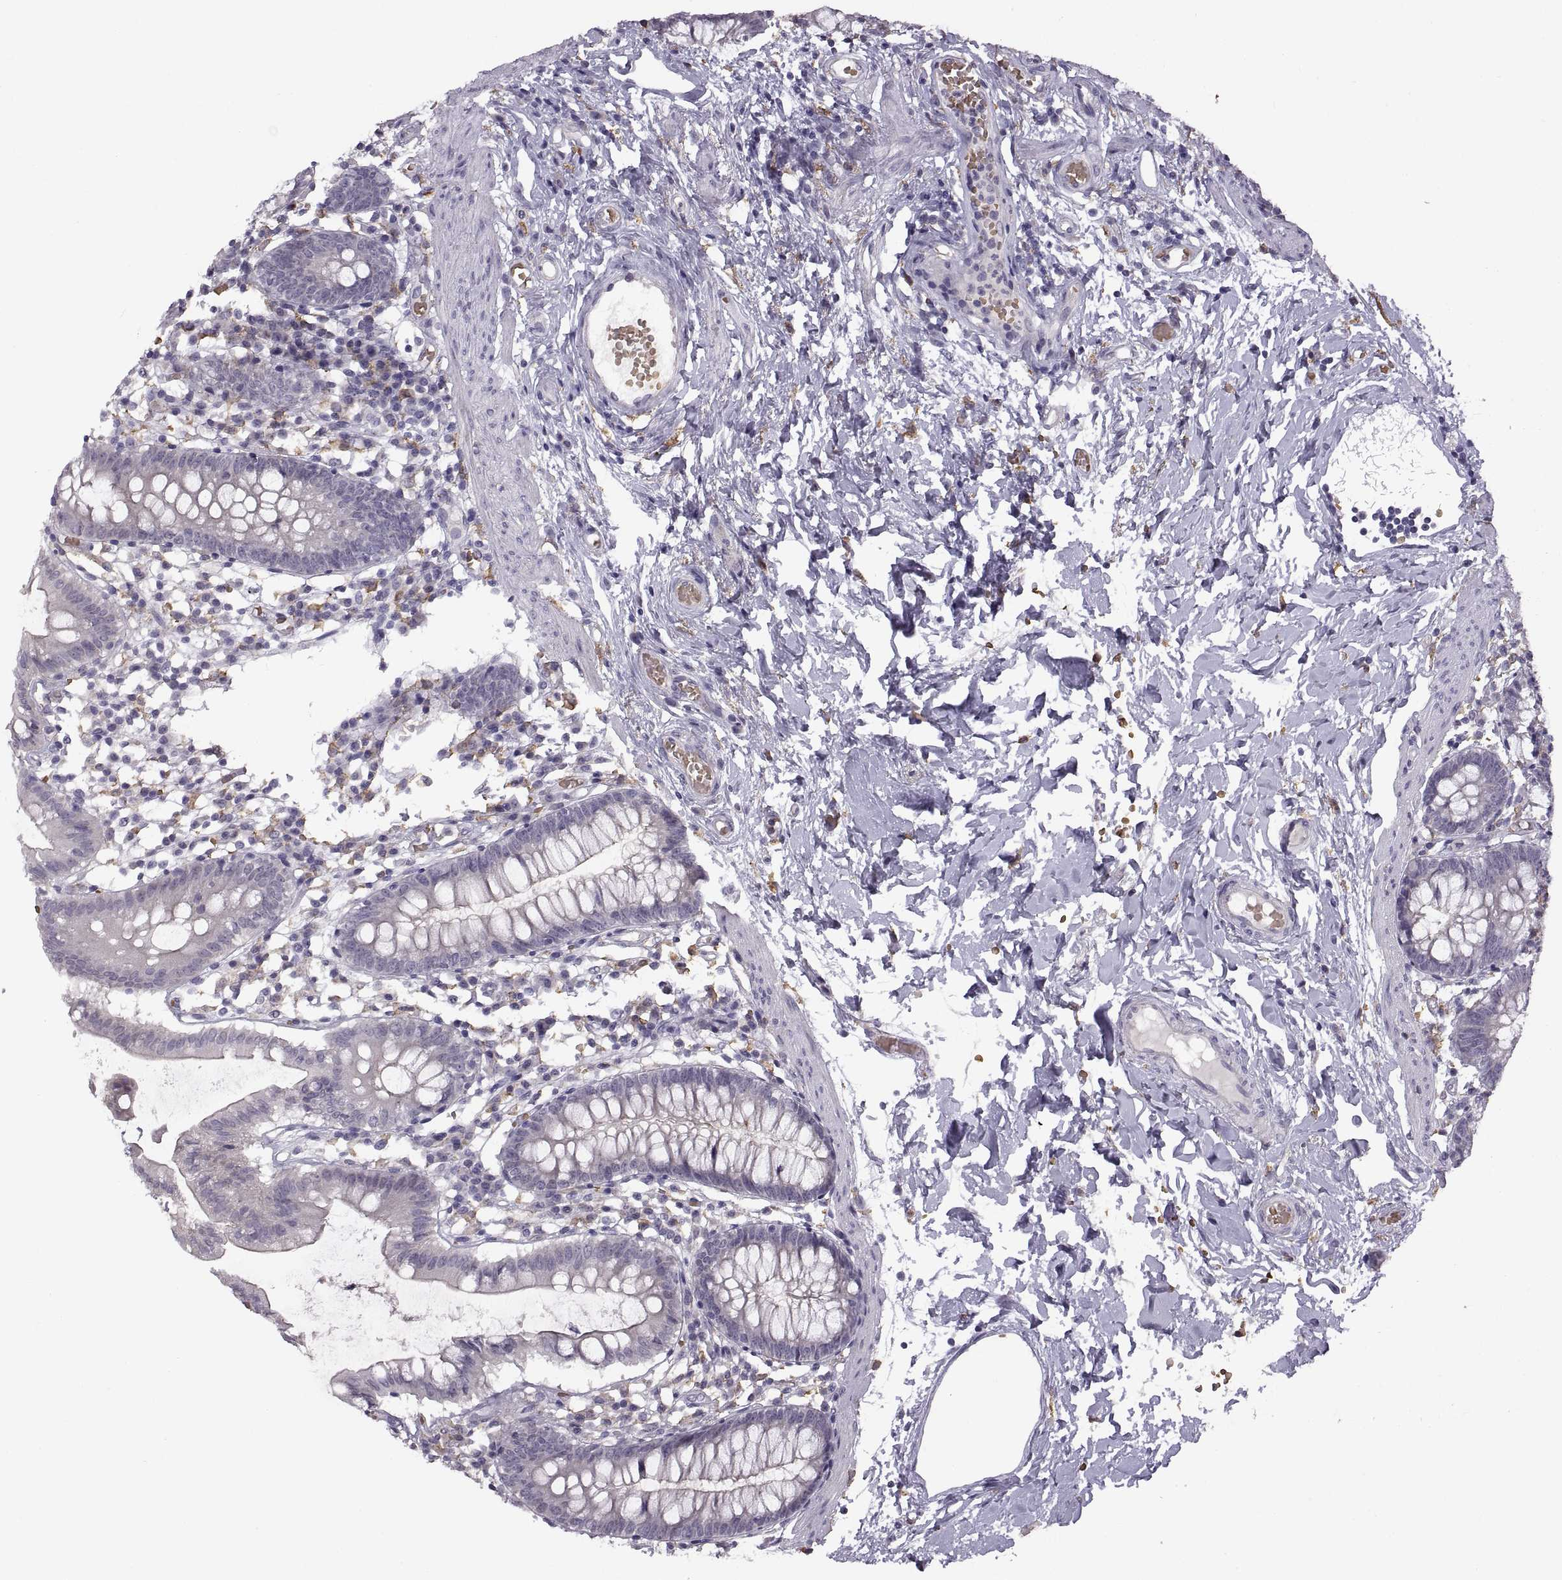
{"staining": {"intensity": "negative", "quantity": "none", "location": "none"}, "tissue": "small intestine", "cell_type": "Glandular cells", "image_type": "normal", "snomed": [{"axis": "morphology", "description": "Normal tissue, NOS"}, {"axis": "topography", "description": "Small intestine"}], "caption": "Immunohistochemistry of normal human small intestine shows no positivity in glandular cells.", "gene": "MEIOC", "patient": {"sex": "female", "age": 90}}